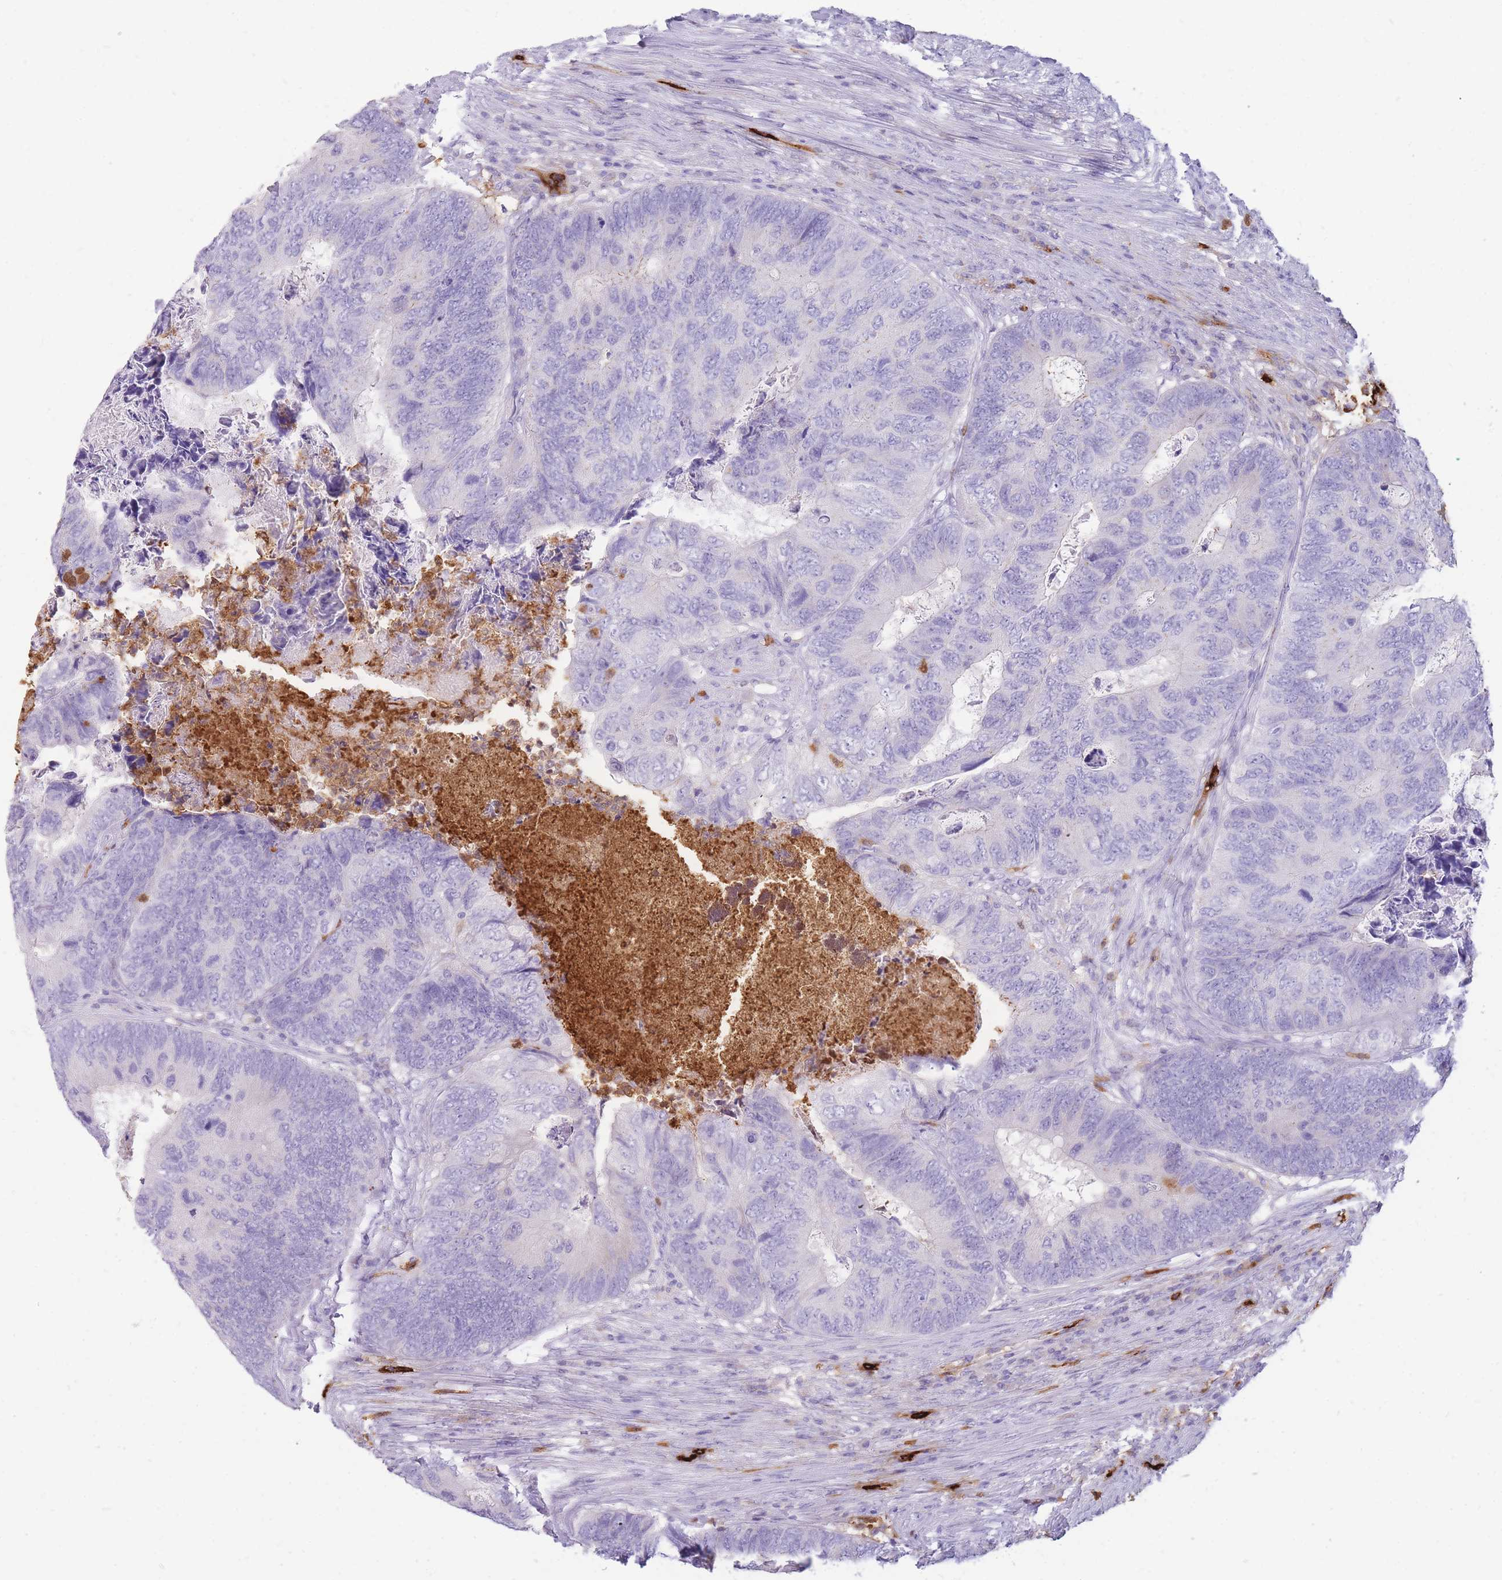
{"staining": {"intensity": "negative", "quantity": "none", "location": "none"}, "tissue": "colorectal cancer", "cell_type": "Tumor cells", "image_type": "cancer", "snomed": [{"axis": "morphology", "description": "Adenocarcinoma, NOS"}, {"axis": "topography", "description": "Colon"}], "caption": "Immunohistochemical staining of human colorectal cancer (adenocarcinoma) shows no significant positivity in tumor cells.", "gene": "TPSAB1", "patient": {"sex": "female", "age": 67}}